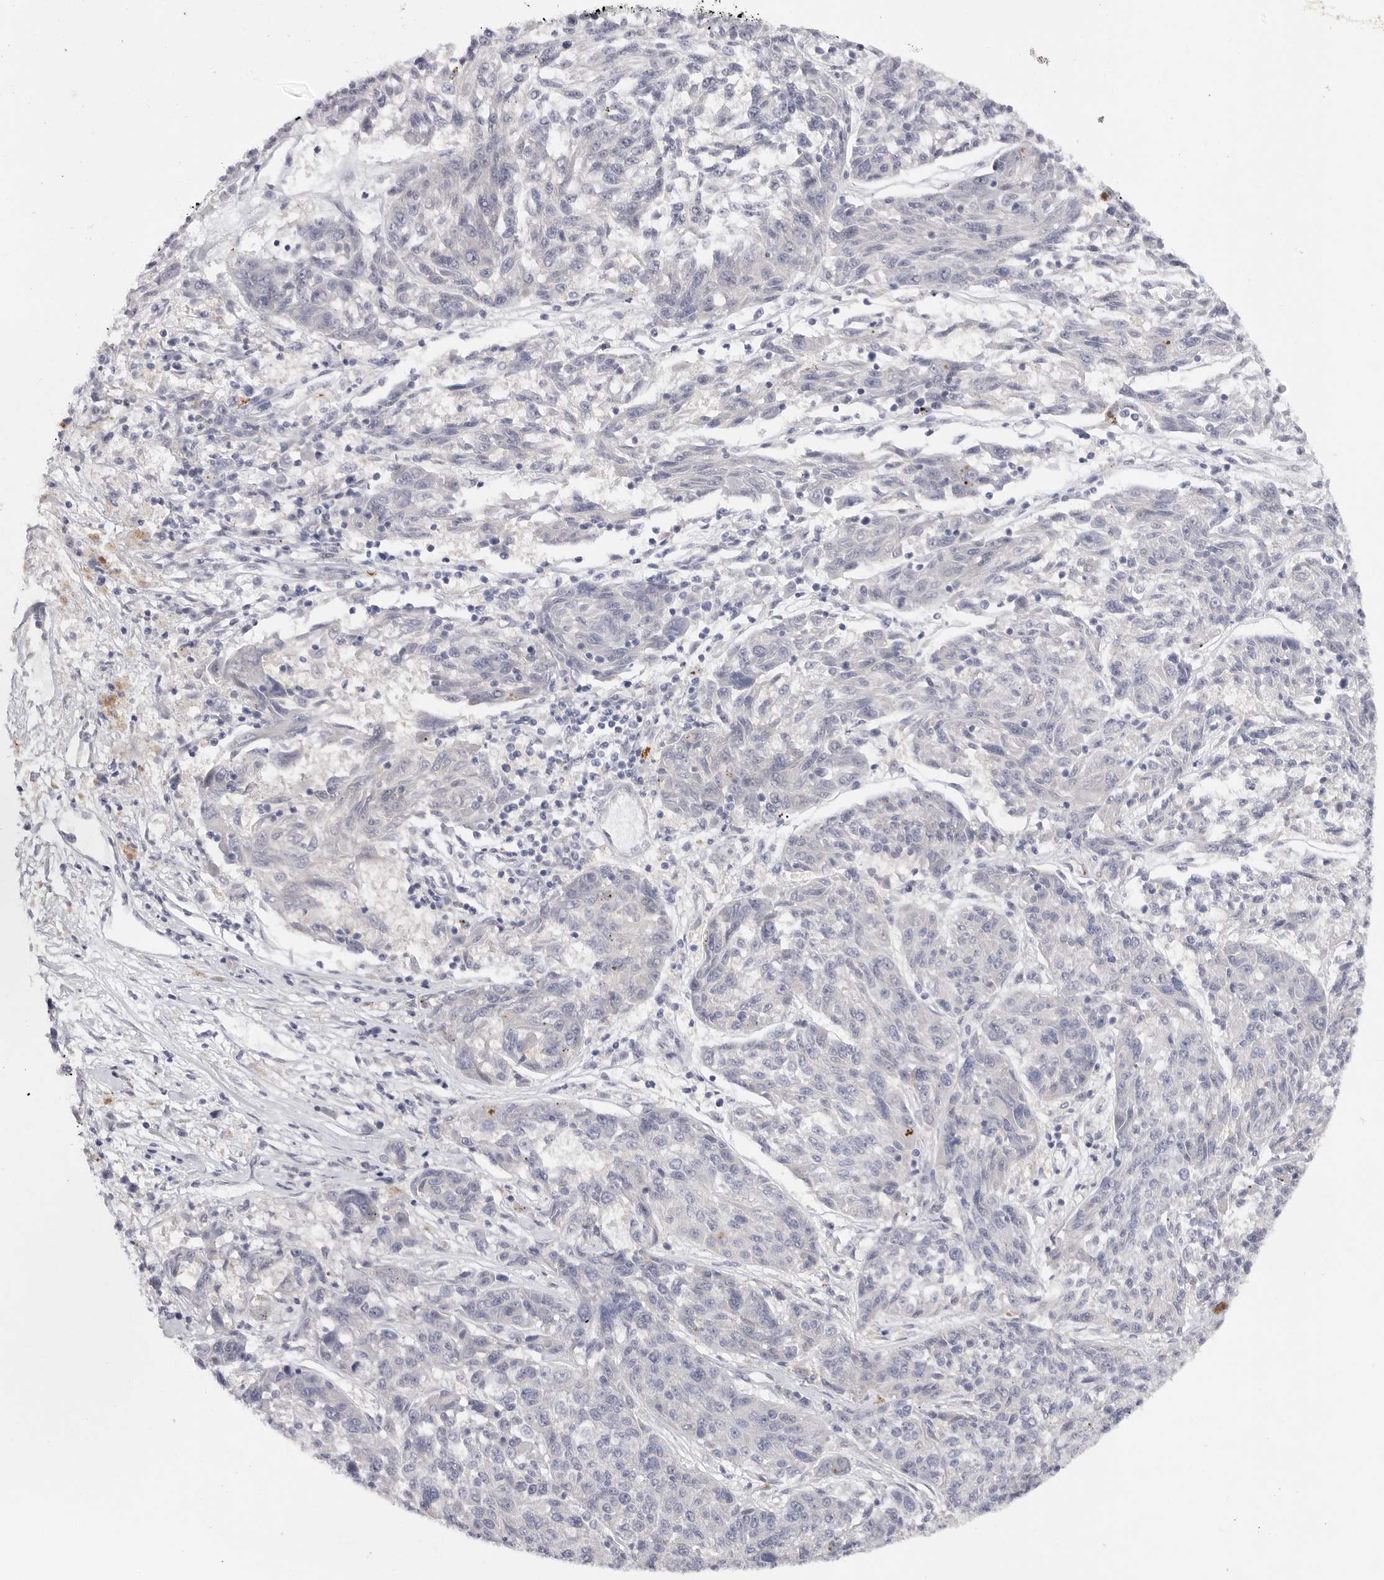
{"staining": {"intensity": "negative", "quantity": "none", "location": "none"}, "tissue": "melanoma", "cell_type": "Tumor cells", "image_type": "cancer", "snomed": [{"axis": "morphology", "description": "Malignant melanoma, NOS"}, {"axis": "topography", "description": "Skin"}], "caption": "Malignant melanoma stained for a protein using immunohistochemistry displays no expression tumor cells.", "gene": "ELP3", "patient": {"sex": "male", "age": 53}}